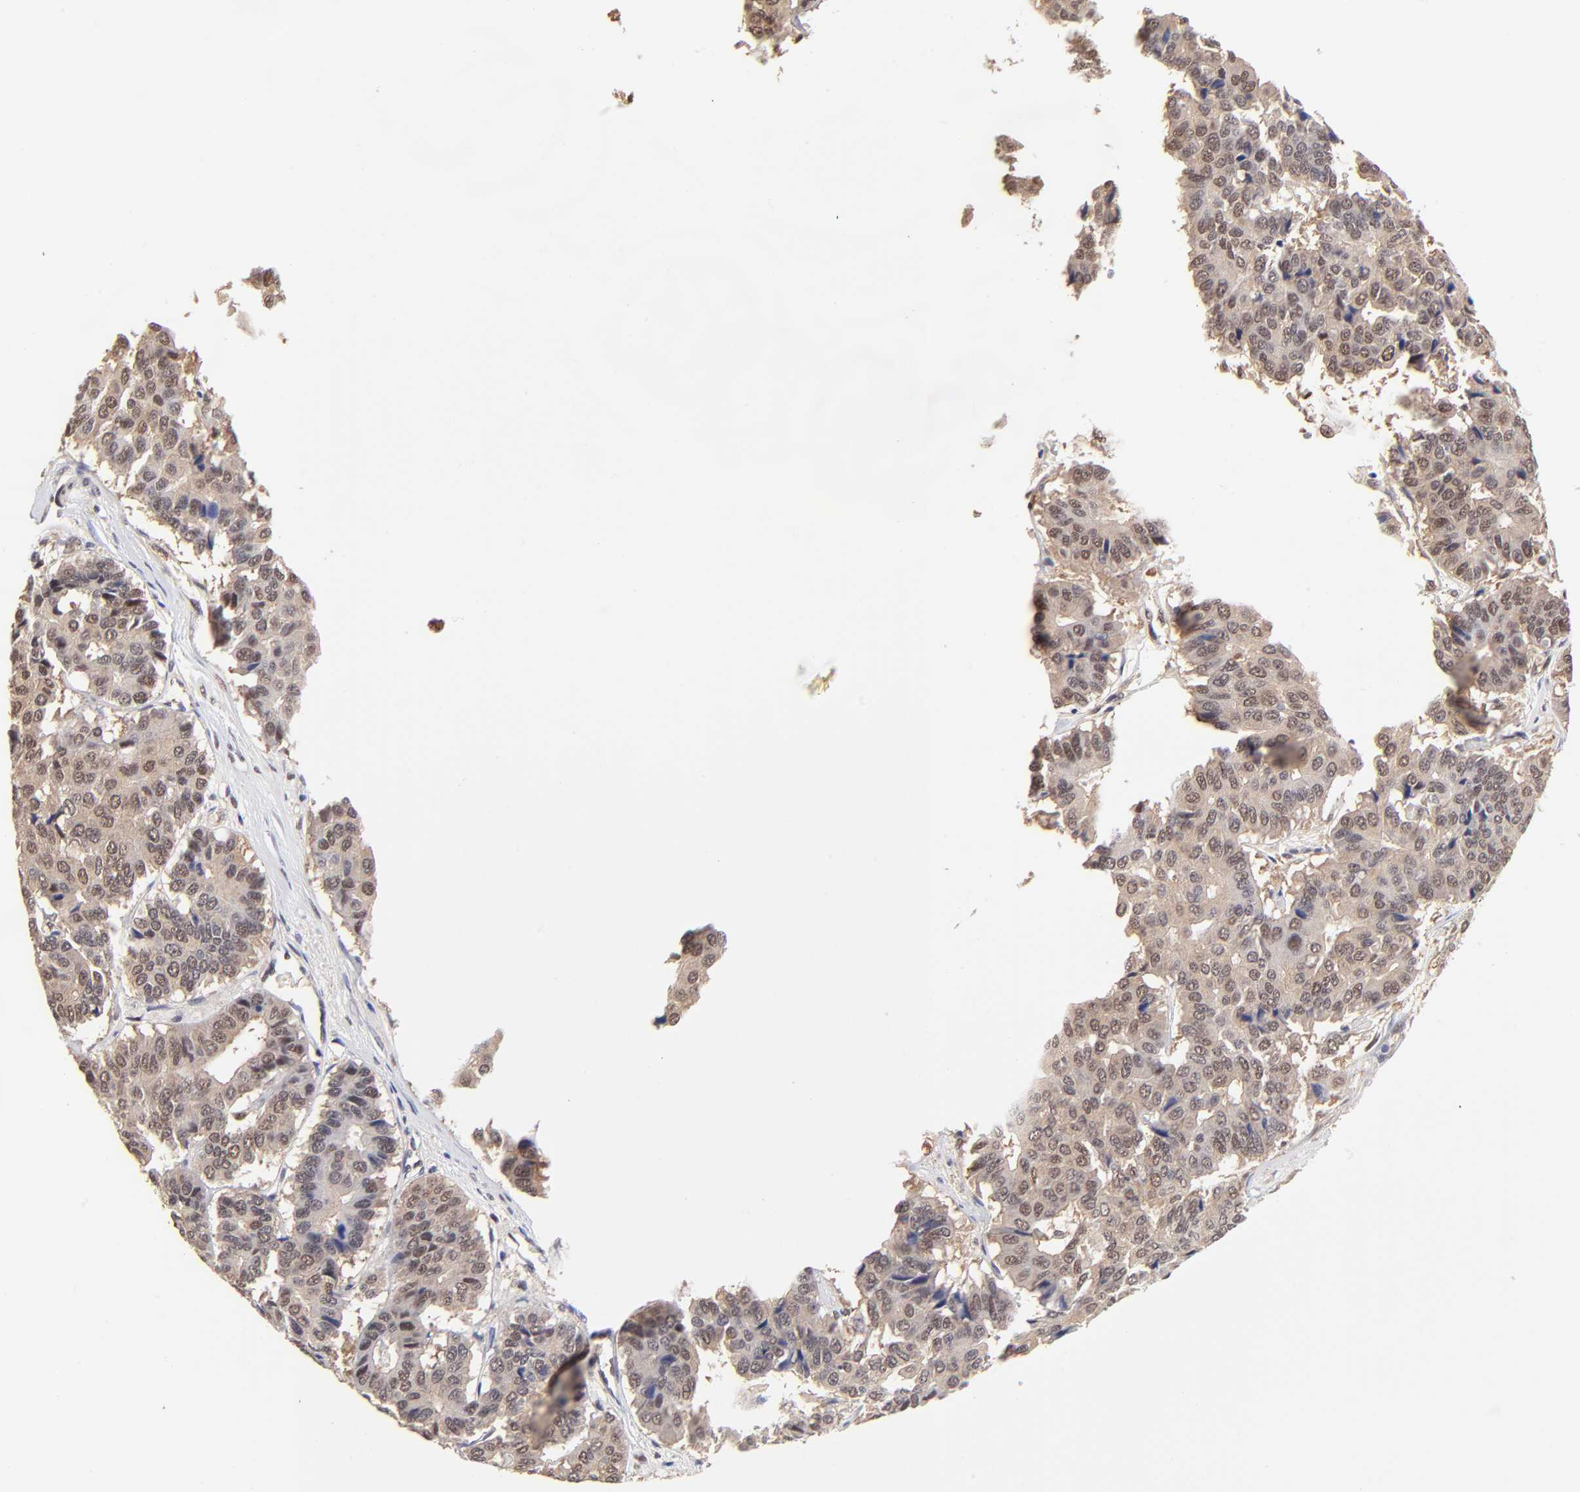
{"staining": {"intensity": "weak", "quantity": "25%-75%", "location": "nuclear"}, "tissue": "pancreatic cancer", "cell_type": "Tumor cells", "image_type": "cancer", "snomed": [{"axis": "morphology", "description": "Adenocarcinoma, NOS"}, {"axis": "topography", "description": "Pancreas"}], "caption": "This histopathology image exhibits pancreatic cancer stained with immunohistochemistry to label a protein in brown. The nuclear of tumor cells show weak positivity for the protein. Nuclei are counter-stained blue.", "gene": "PSMC4", "patient": {"sex": "male", "age": 50}}